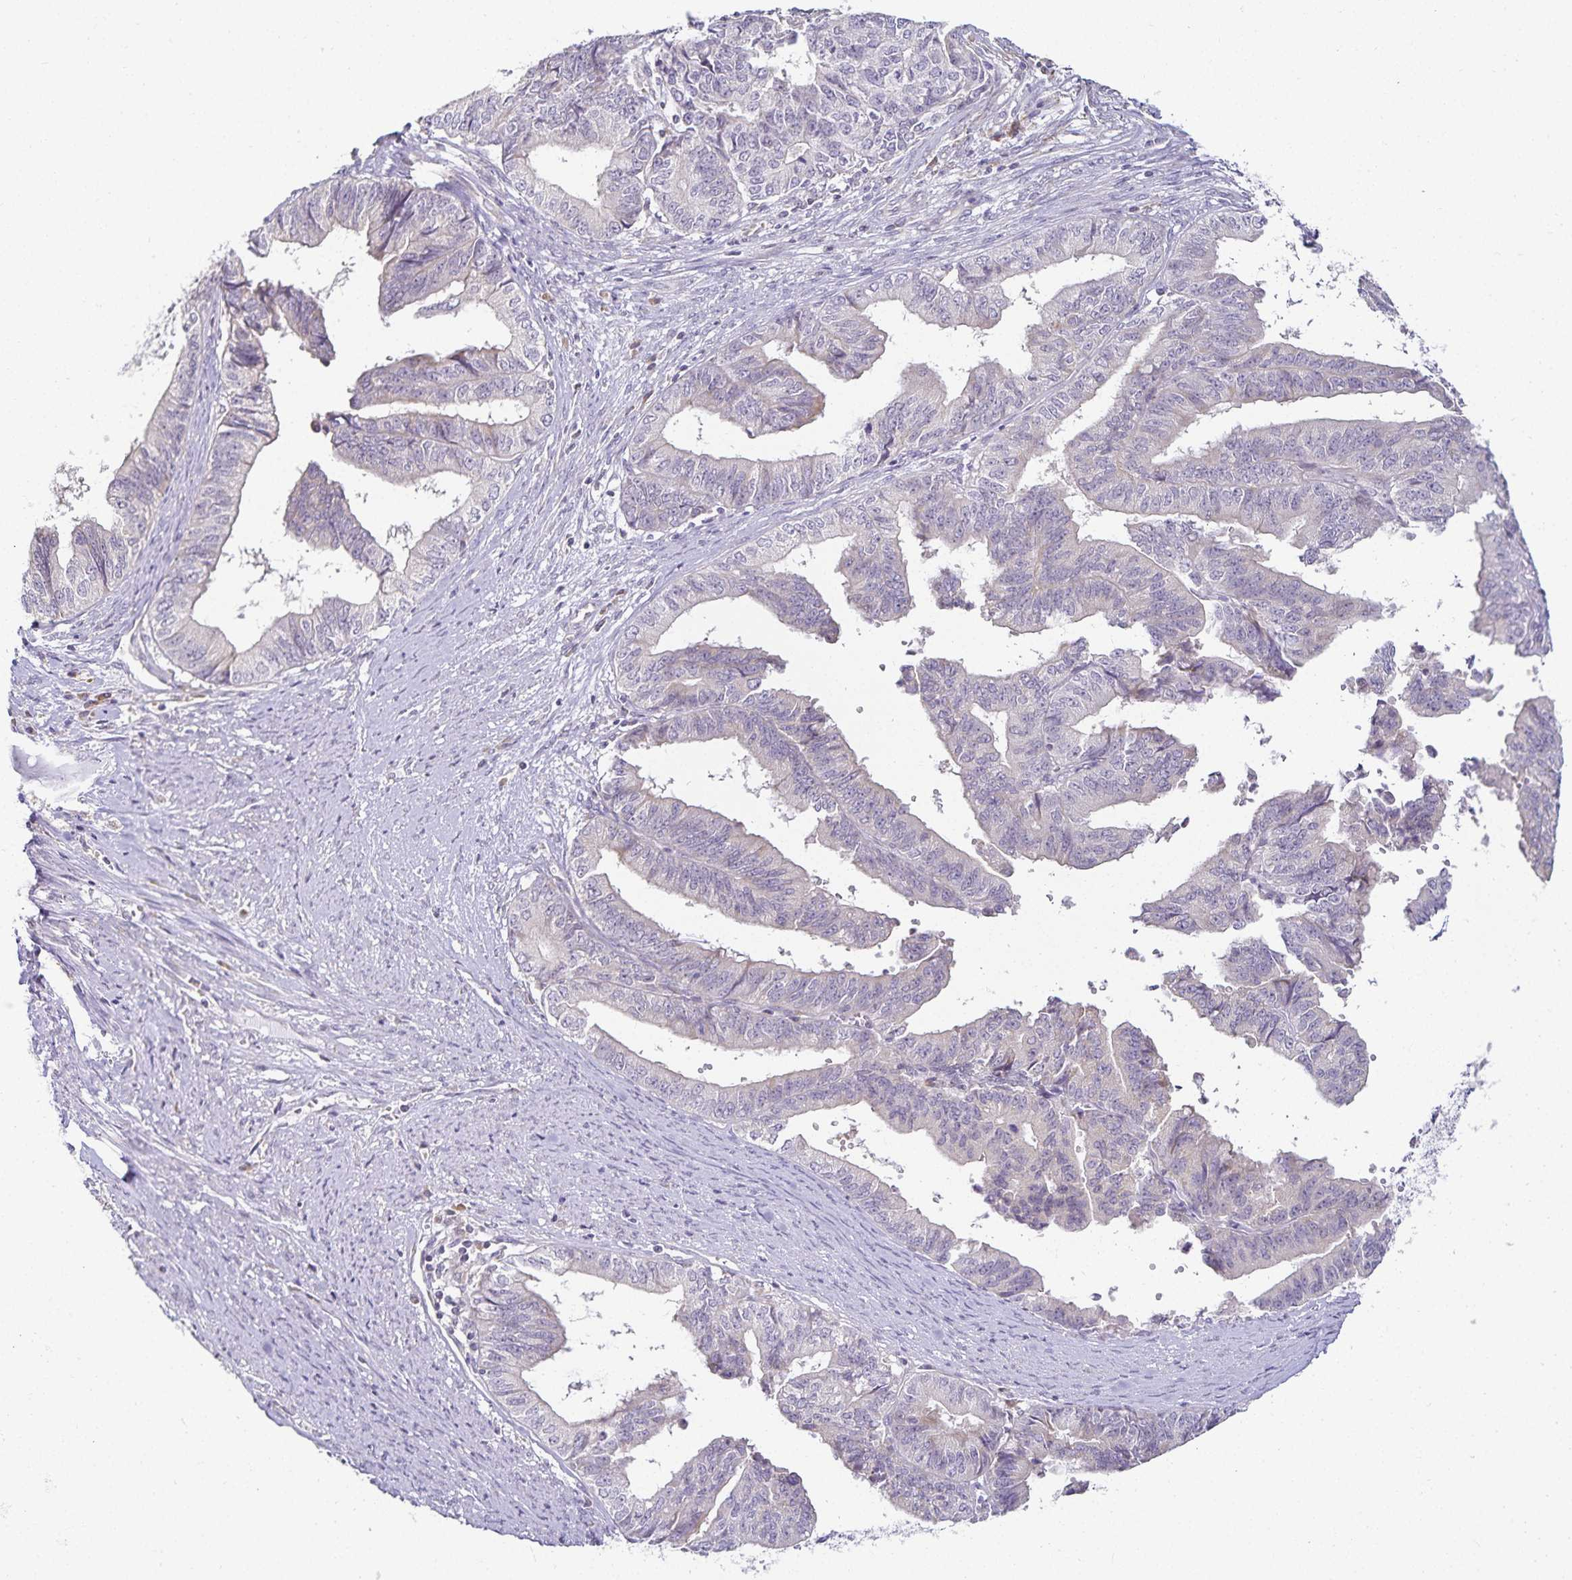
{"staining": {"intensity": "negative", "quantity": "none", "location": "none"}, "tissue": "endometrial cancer", "cell_type": "Tumor cells", "image_type": "cancer", "snomed": [{"axis": "morphology", "description": "Adenocarcinoma, NOS"}, {"axis": "topography", "description": "Endometrium"}], "caption": "Immunohistochemistry (IHC) of human endometrial cancer demonstrates no staining in tumor cells.", "gene": "GP2", "patient": {"sex": "female", "age": 65}}